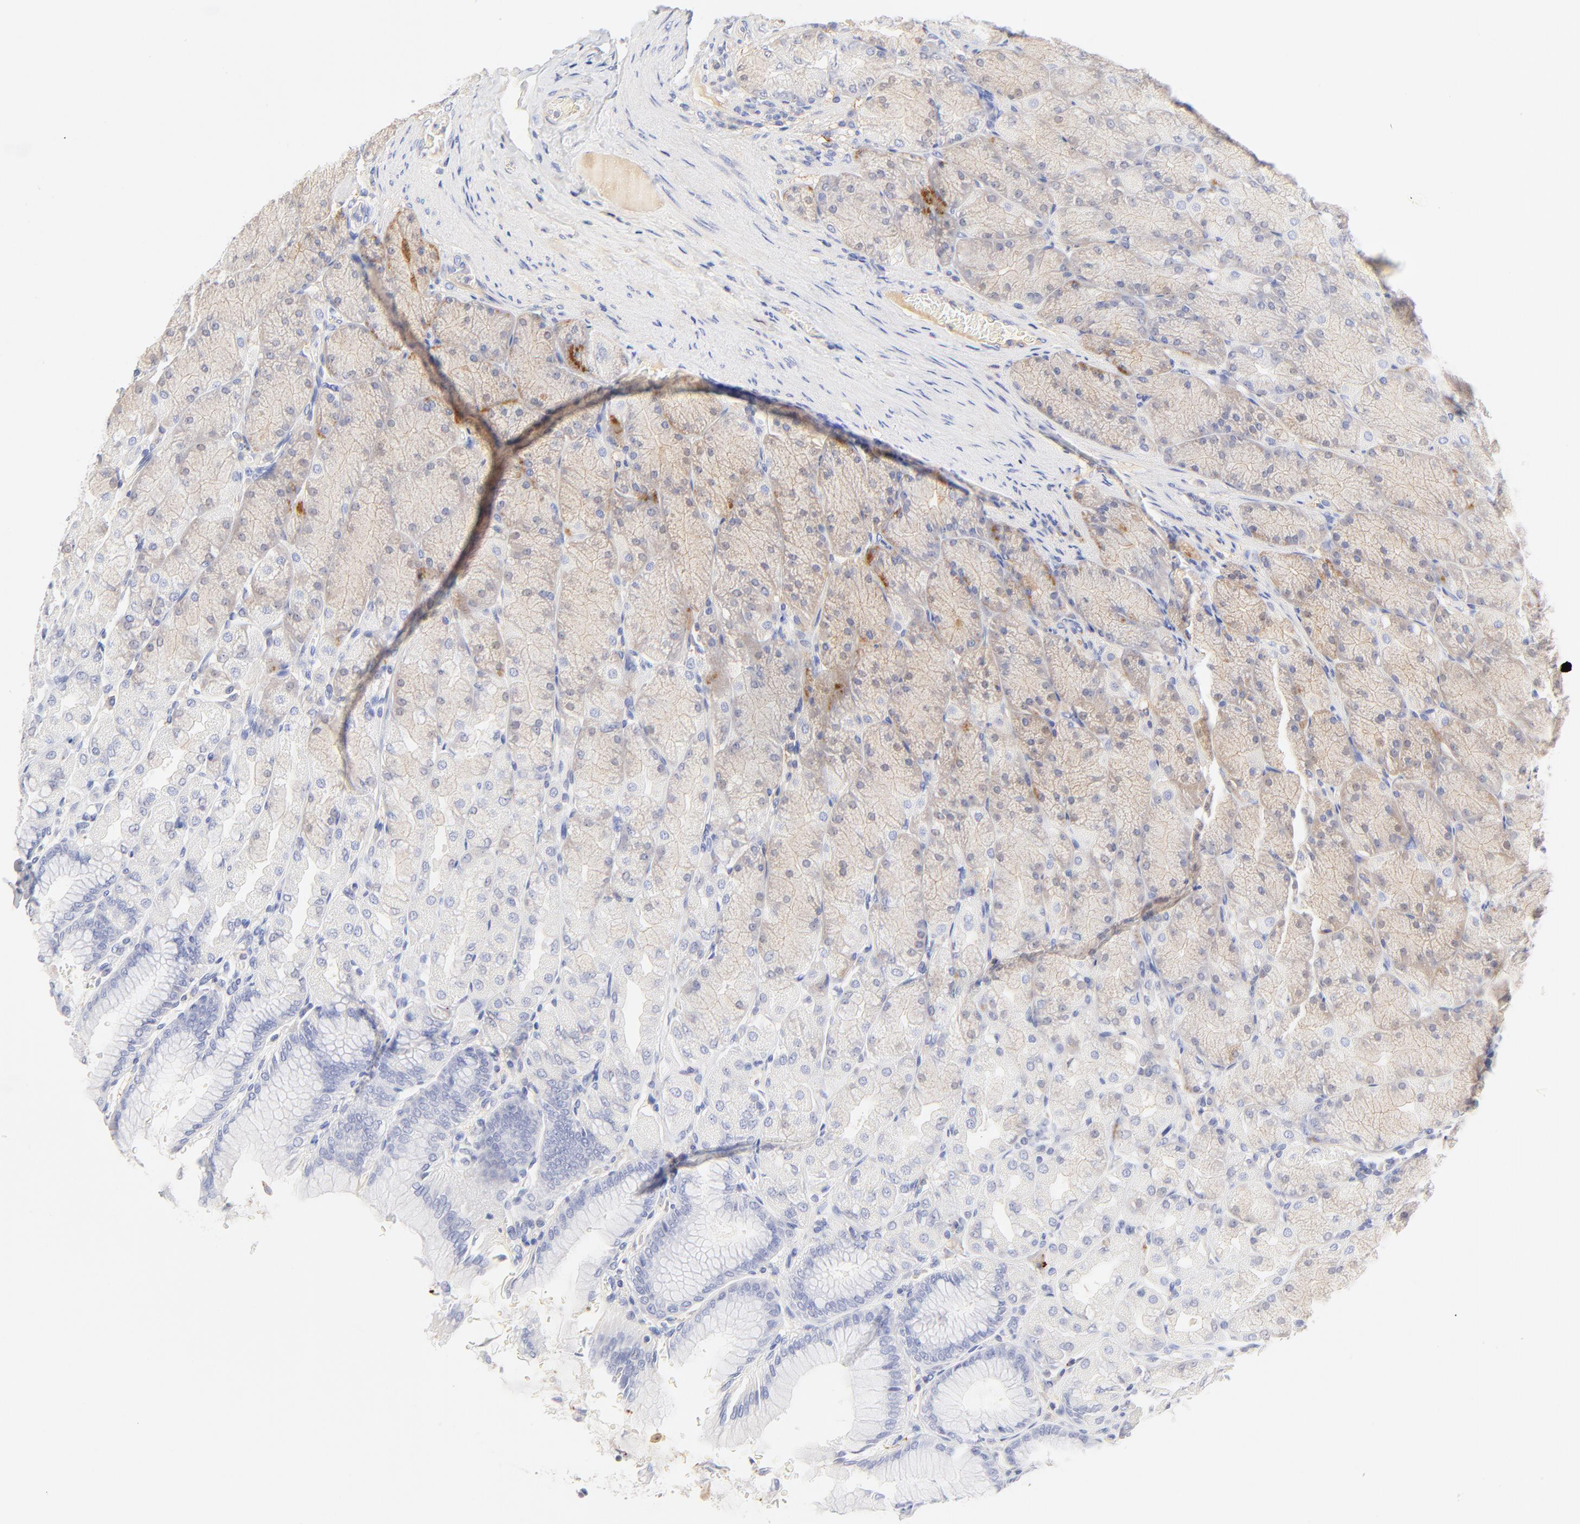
{"staining": {"intensity": "weak", "quantity": "25%-75%", "location": "cytoplasmic/membranous"}, "tissue": "stomach", "cell_type": "Glandular cells", "image_type": "normal", "snomed": [{"axis": "morphology", "description": "Normal tissue, NOS"}, {"axis": "topography", "description": "Stomach, upper"}], "caption": "Stomach stained with immunohistochemistry exhibits weak cytoplasmic/membranous expression in about 25%-75% of glandular cells.", "gene": "MDGA2", "patient": {"sex": "female", "age": 56}}